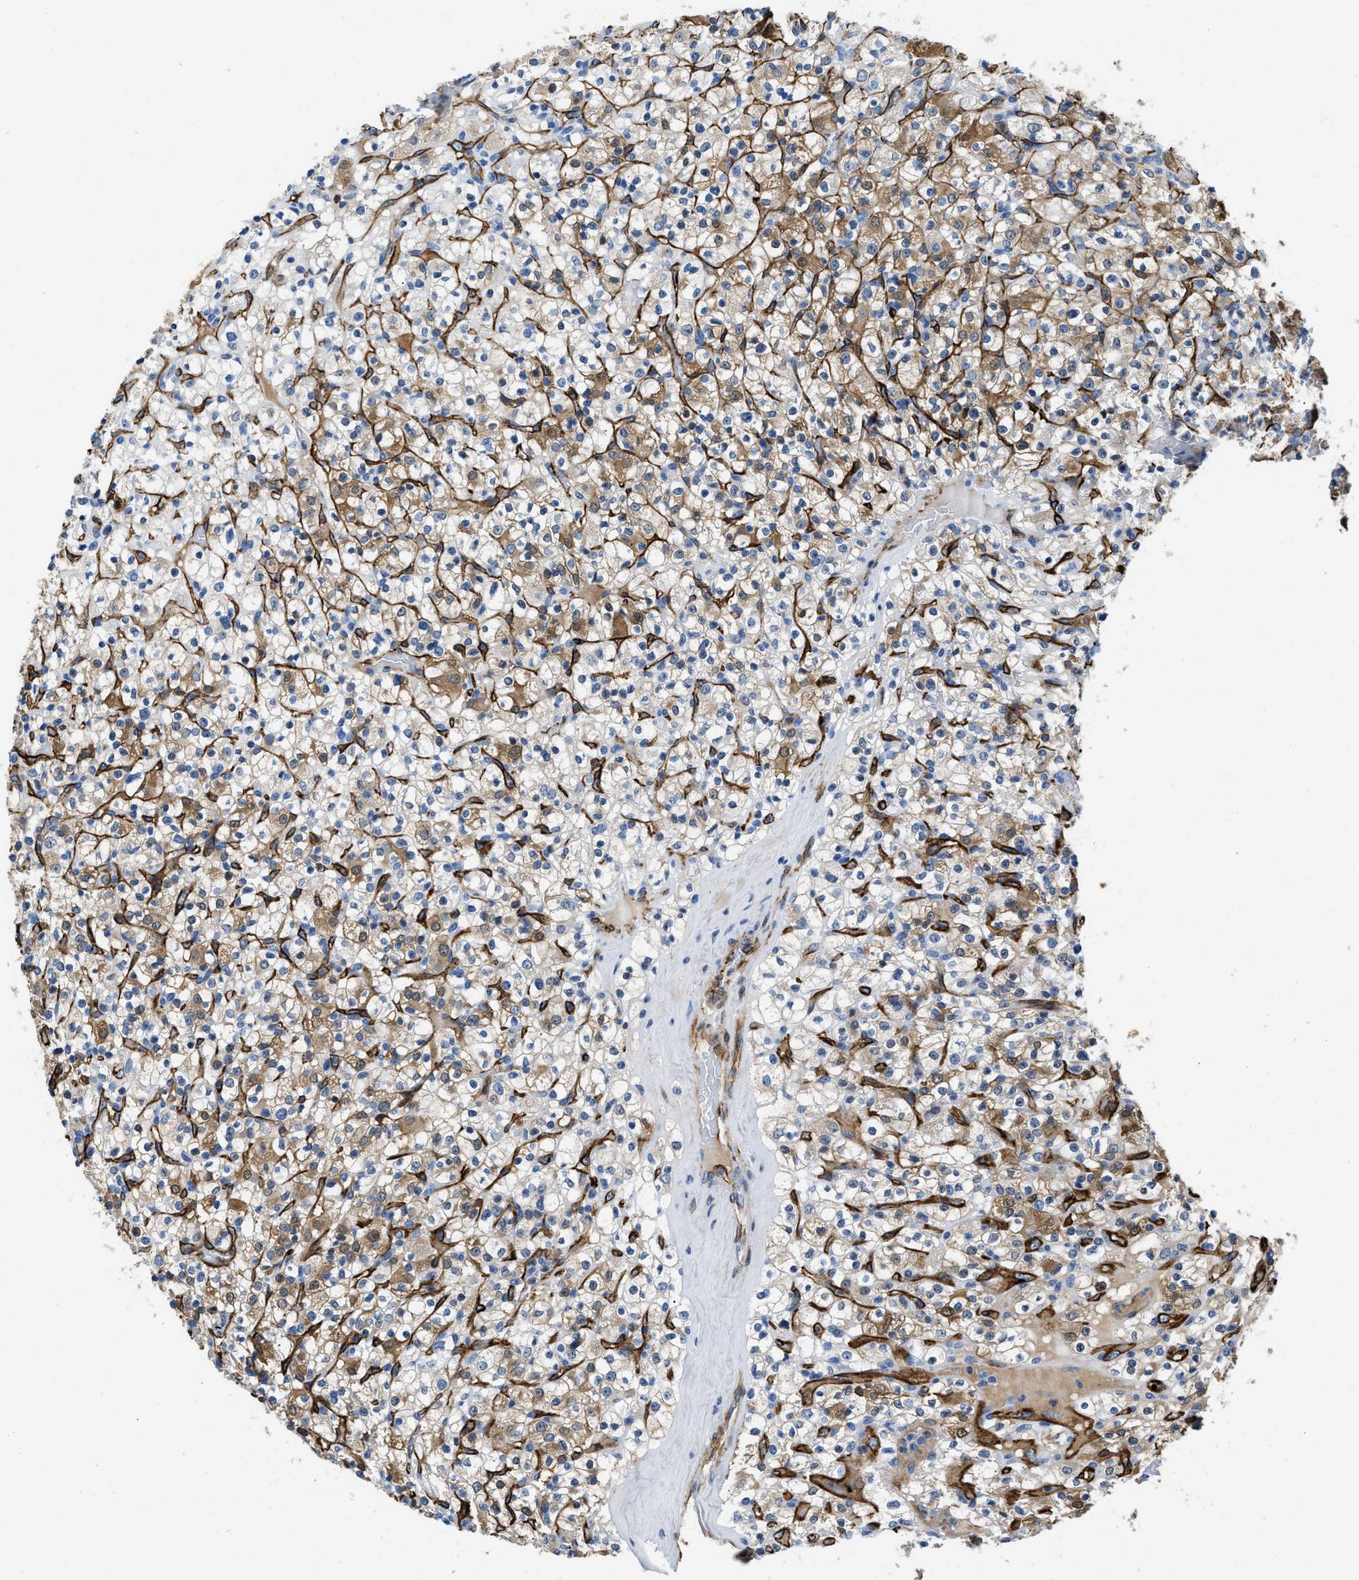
{"staining": {"intensity": "moderate", "quantity": "25%-75%", "location": "cytoplasmic/membranous"}, "tissue": "renal cancer", "cell_type": "Tumor cells", "image_type": "cancer", "snomed": [{"axis": "morphology", "description": "Normal tissue, NOS"}, {"axis": "morphology", "description": "Adenocarcinoma, NOS"}, {"axis": "topography", "description": "Kidney"}], "caption": "Moderate cytoplasmic/membranous positivity for a protein is identified in about 25%-75% of tumor cells of renal cancer (adenocarcinoma) using immunohistochemistry.", "gene": "SPEG", "patient": {"sex": "female", "age": 72}}